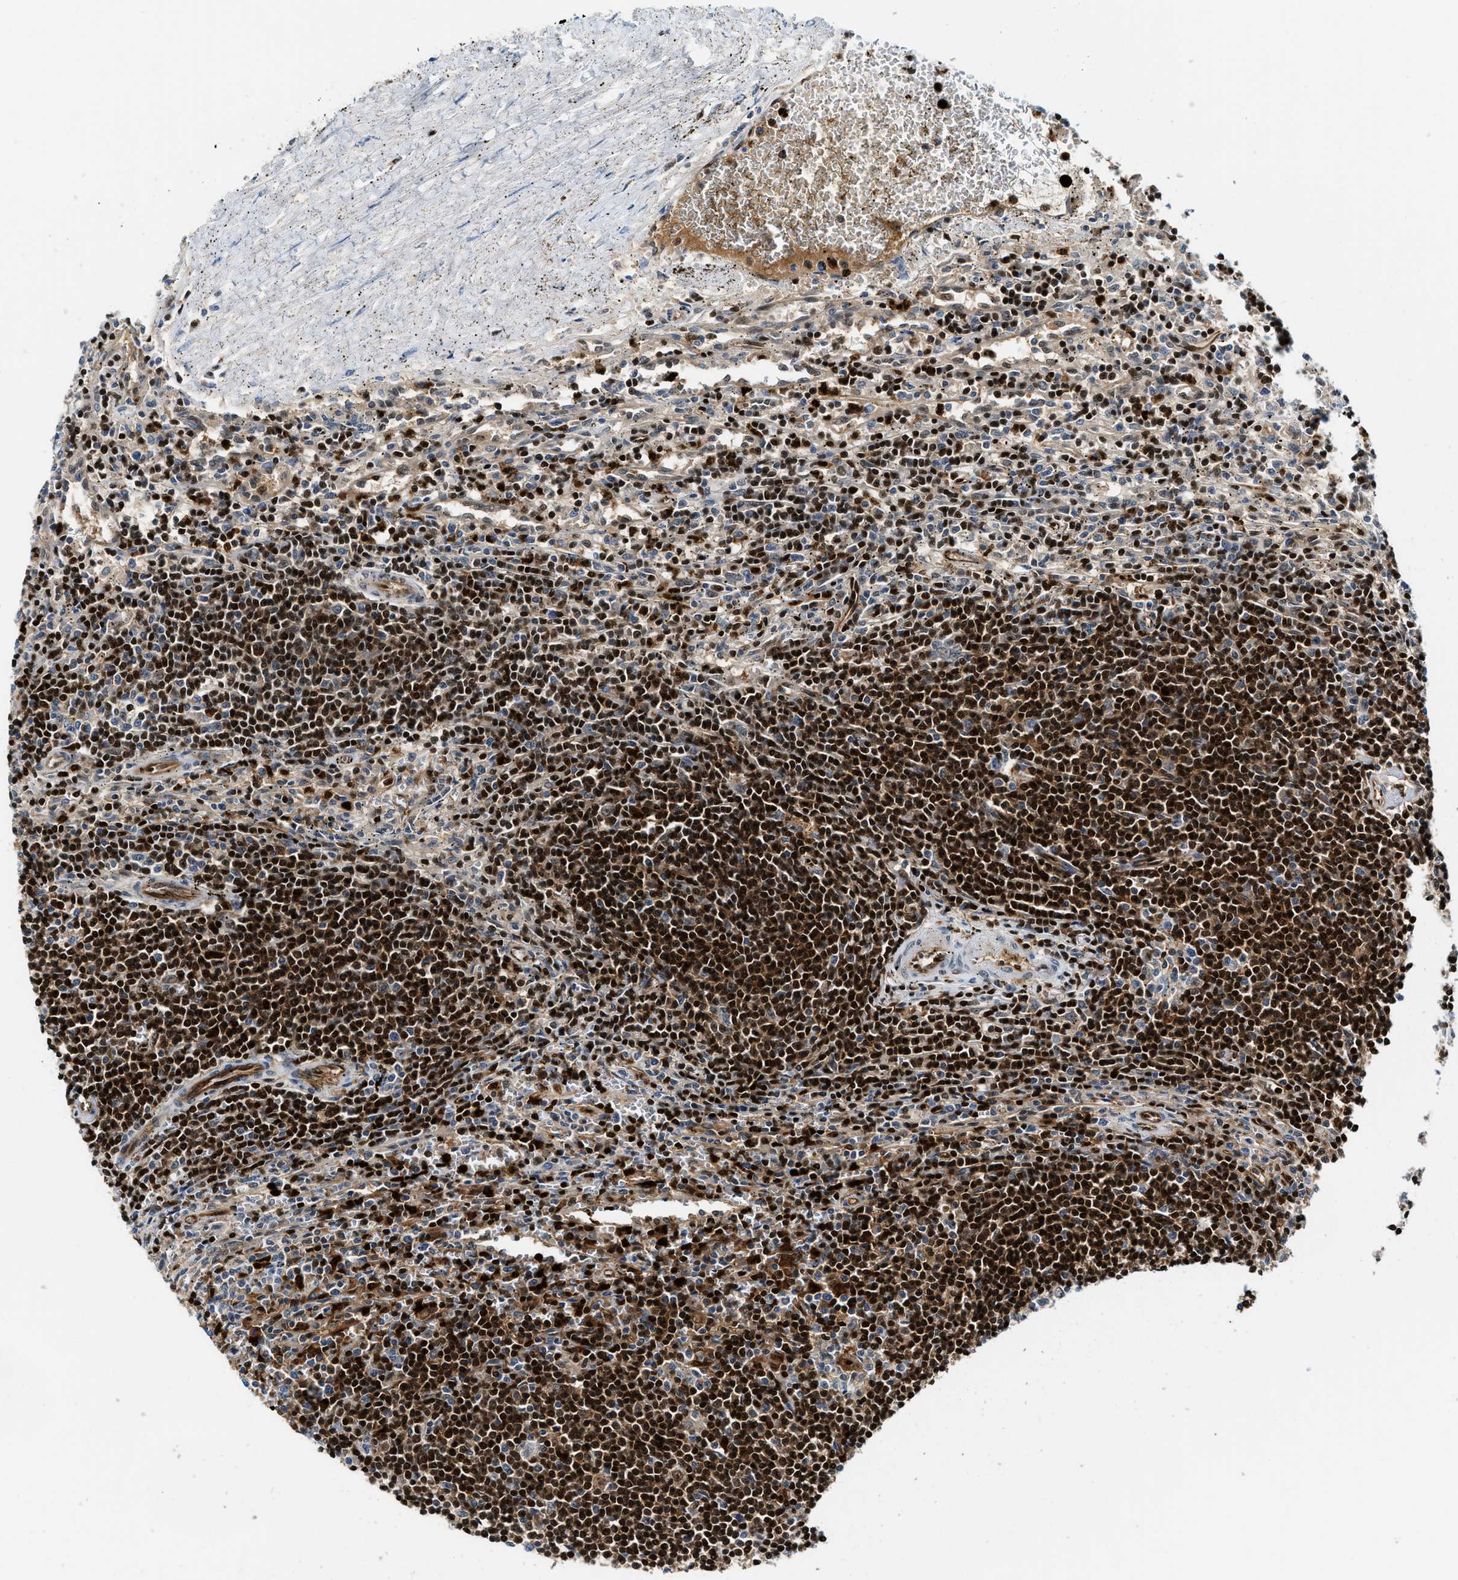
{"staining": {"intensity": "strong", "quantity": "25%-75%", "location": "nuclear"}, "tissue": "lymphoma", "cell_type": "Tumor cells", "image_type": "cancer", "snomed": [{"axis": "morphology", "description": "Malignant lymphoma, non-Hodgkin's type, Low grade"}, {"axis": "topography", "description": "Spleen"}], "caption": "Lymphoma tissue exhibits strong nuclear staining in about 25%-75% of tumor cells, visualized by immunohistochemistry.", "gene": "LTA4H", "patient": {"sex": "male", "age": 76}}